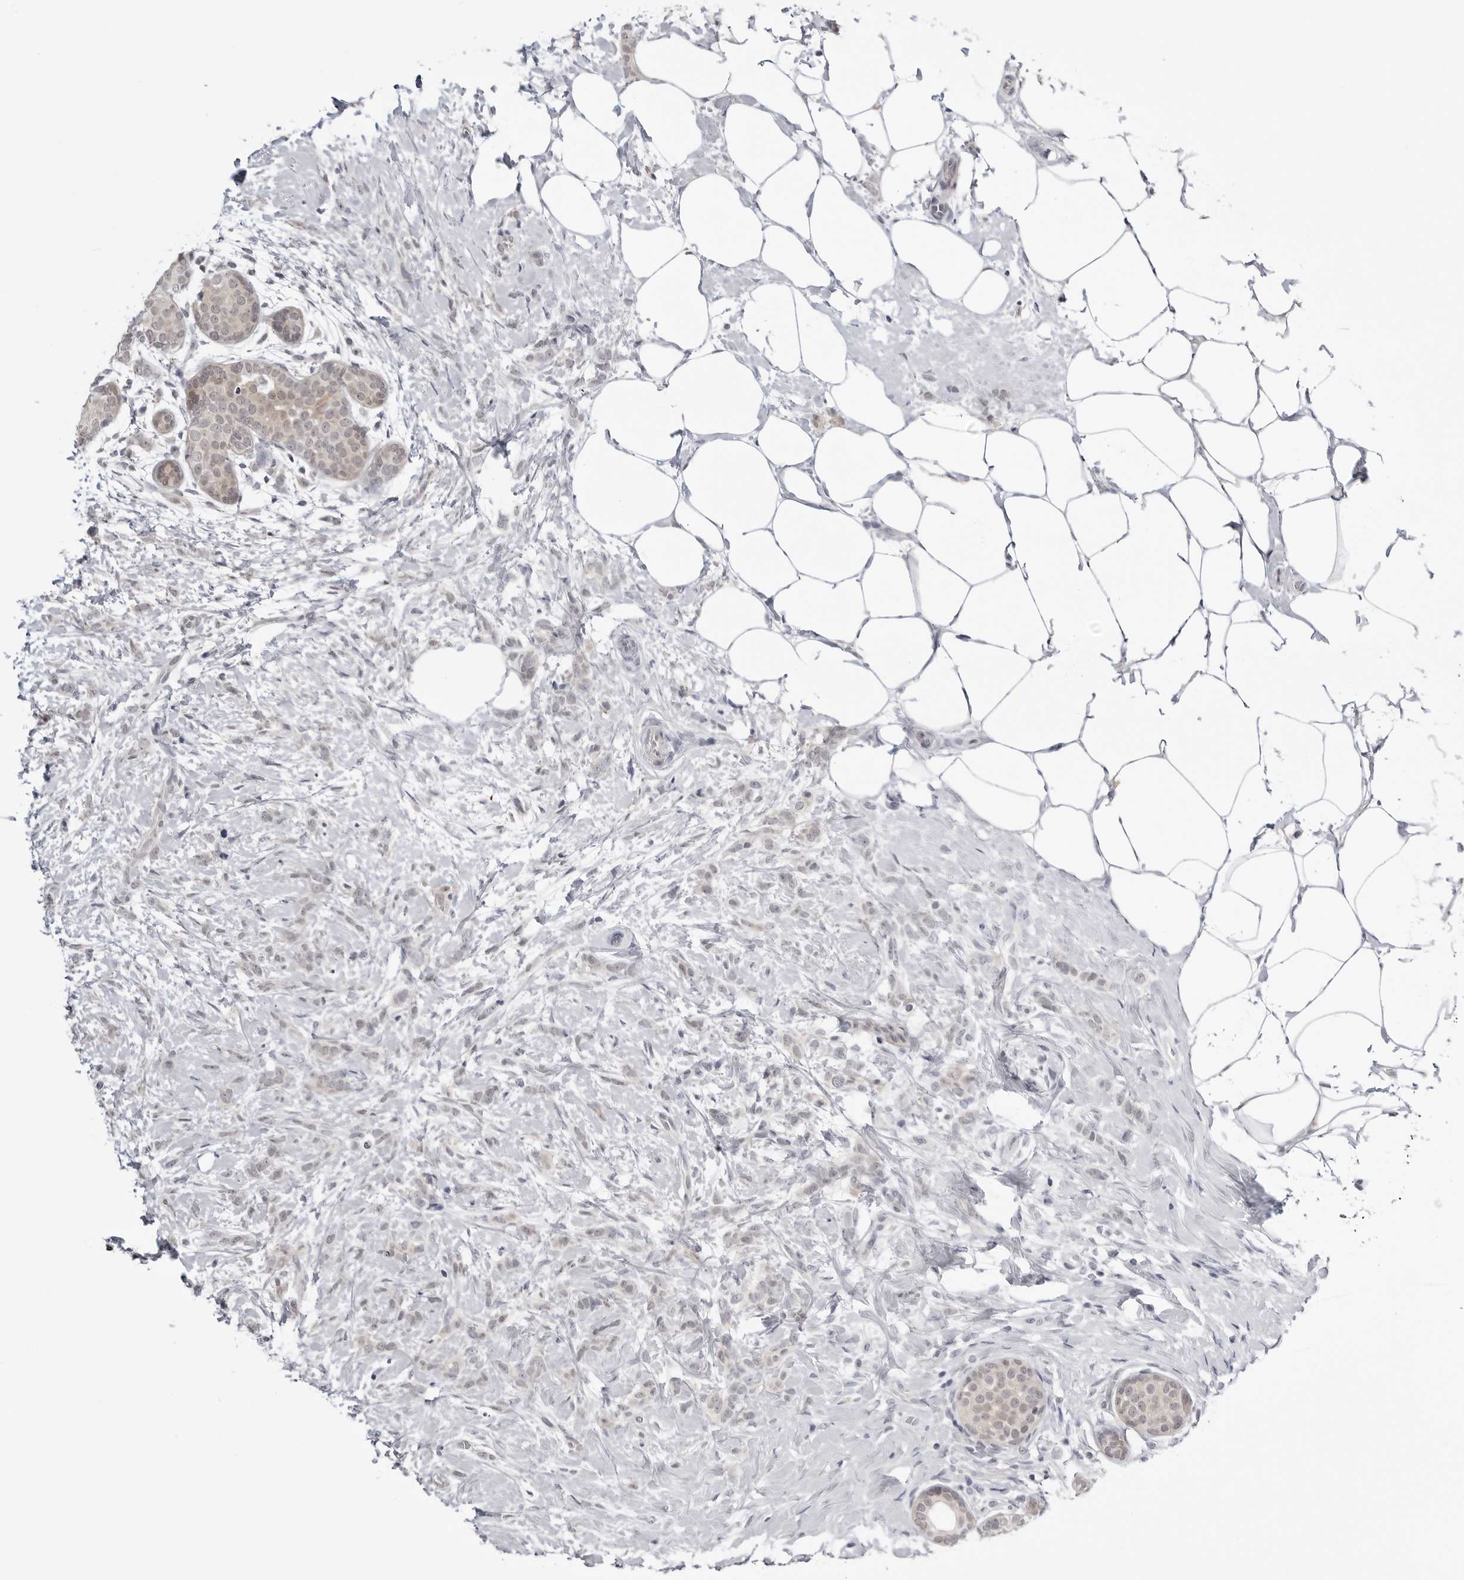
{"staining": {"intensity": "negative", "quantity": "none", "location": "none"}, "tissue": "breast cancer", "cell_type": "Tumor cells", "image_type": "cancer", "snomed": [{"axis": "morphology", "description": "Lobular carcinoma, in situ"}, {"axis": "morphology", "description": "Lobular carcinoma"}, {"axis": "topography", "description": "Breast"}], "caption": "Tumor cells are negative for brown protein staining in breast cancer.", "gene": "YWHAG", "patient": {"sex": "female", "age": 41}}